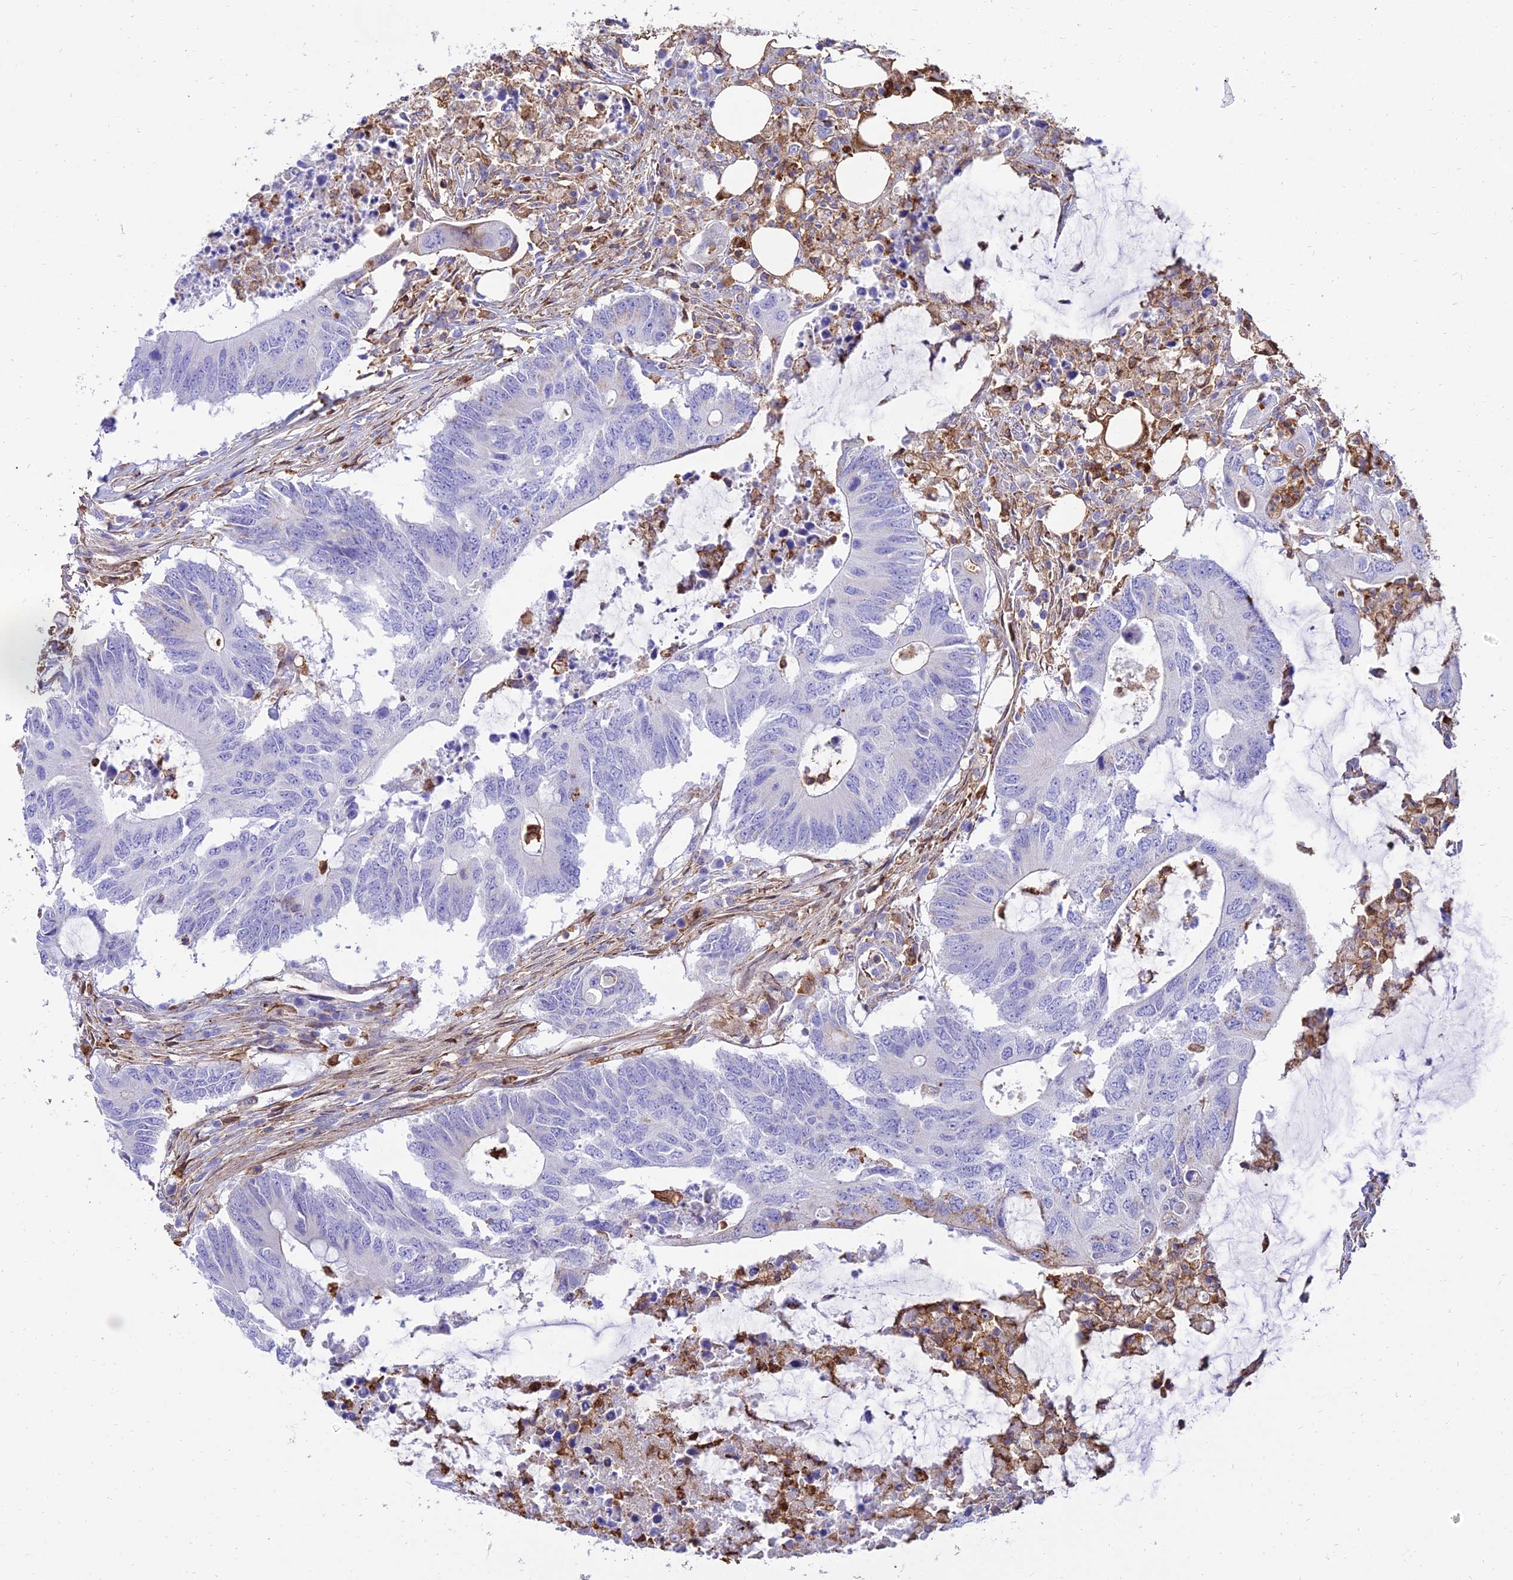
{"staining": {"intensity": "negative", "quantity": "none", "location": "none"}, "tissue": "colorectal cancer", "cell_type": "Tumor cells", "image_type": "cancer", "snomed": [{"axis": "morphology", "description": "Adenocarcinoma, NOS"}, {"axis": "topography", "description": "Colon"}], "caption": "DAB immunohistochemical staining of human adenocarcinoma (colorectal) reveals no significant positivity in tumor cells.", "gene": "SREK1IP1", "patient": {"sex": "male", "age": 71}}